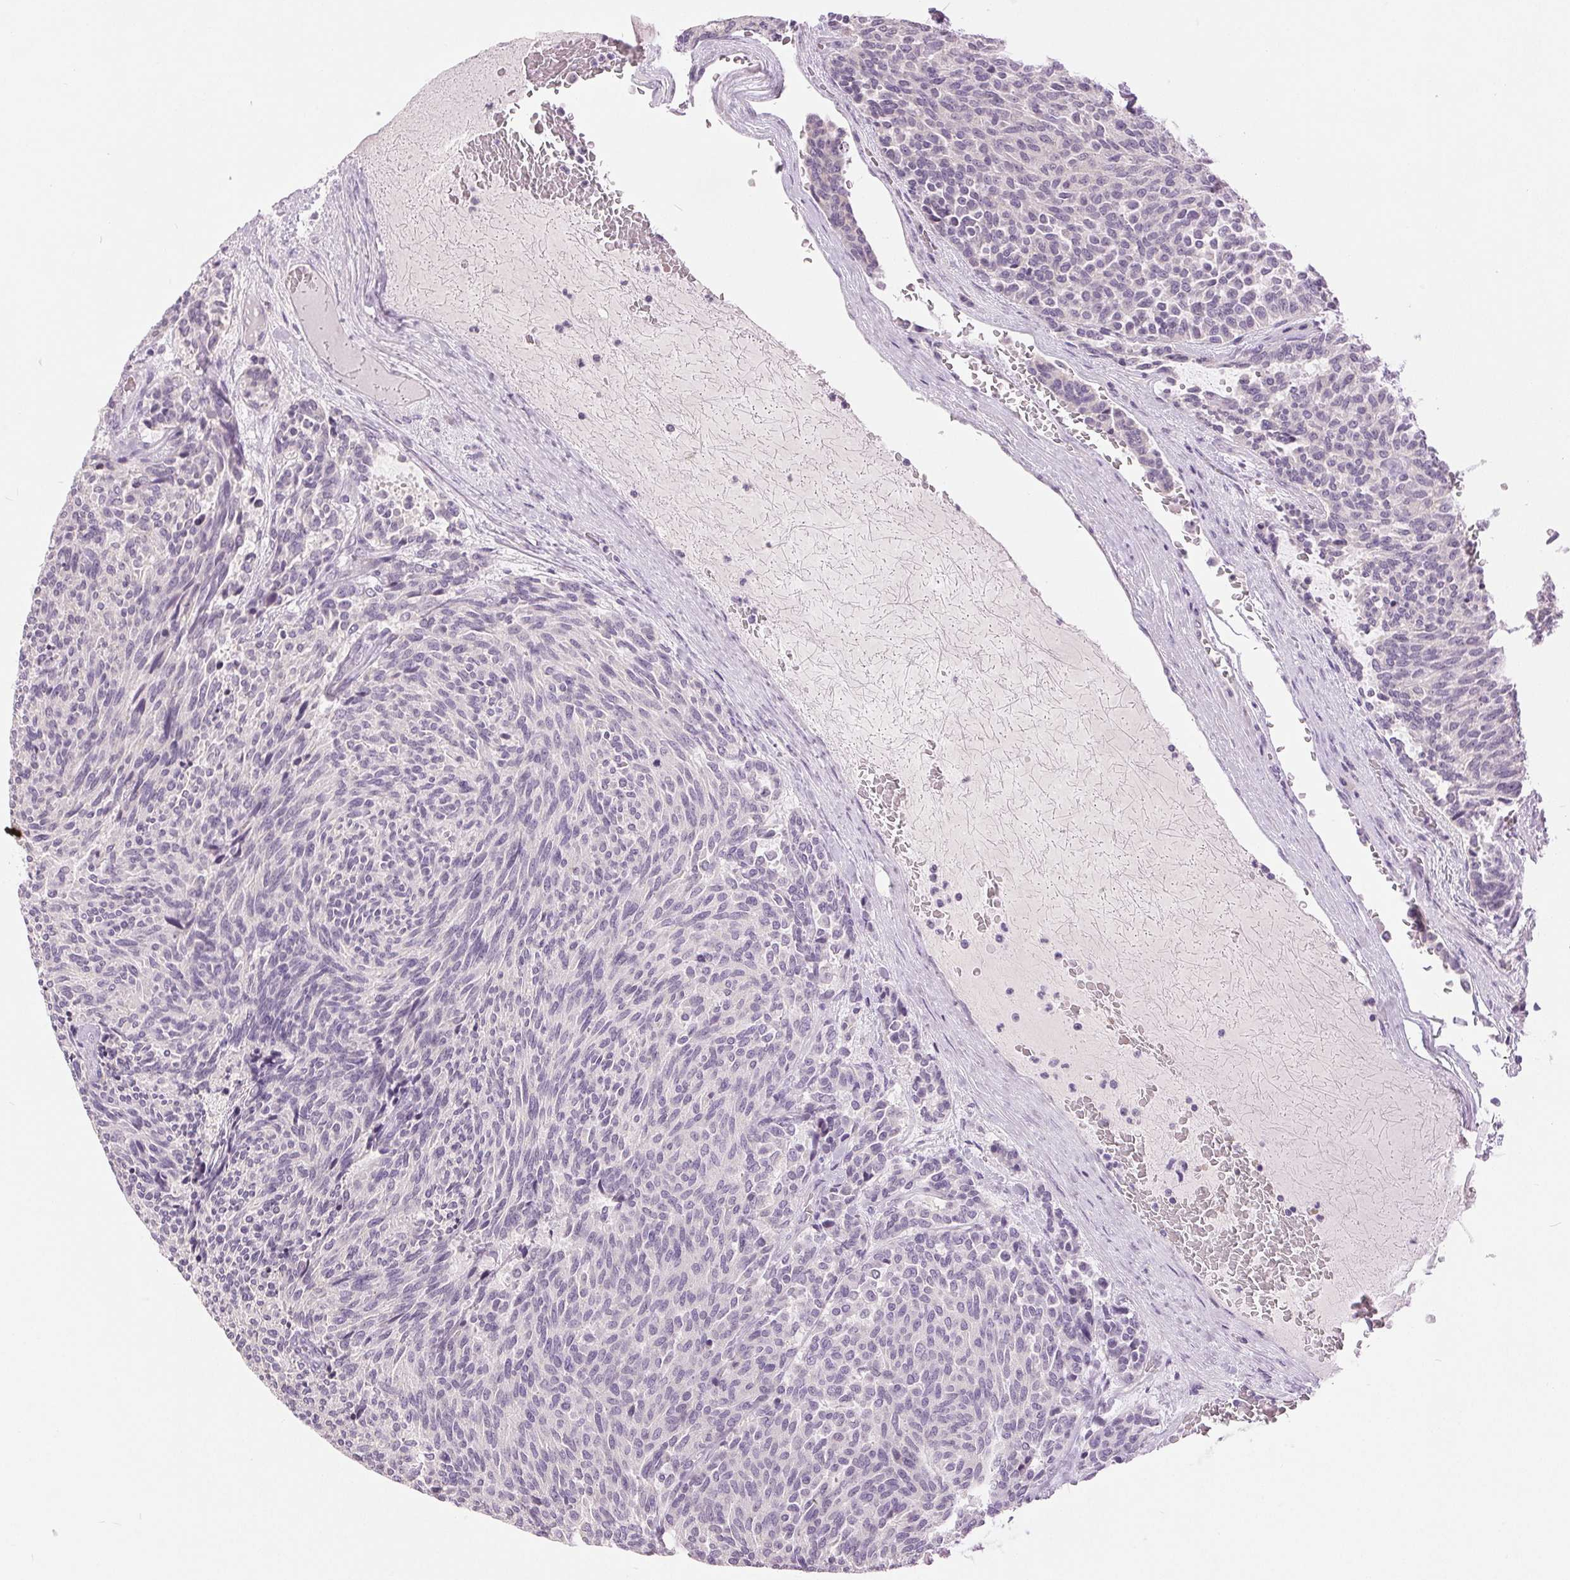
{"staining": {"intensity": "negative", "quantity": "none", "location": "none"}, "tissue": "carcinoid", "cell_type": "Tumor cells", "image_type": "cancer", "snomed": [{"axis": "morphology", "description": "Carcinoid, malignant, NOS"}, {"axis": "topography", "description": "Pancreas"}], "caption": "A histopathology image of human carcinoid is negative for staining in tumor cells.", "gene": "DSG3", "patient": {"sex": "female", "age": 54}}